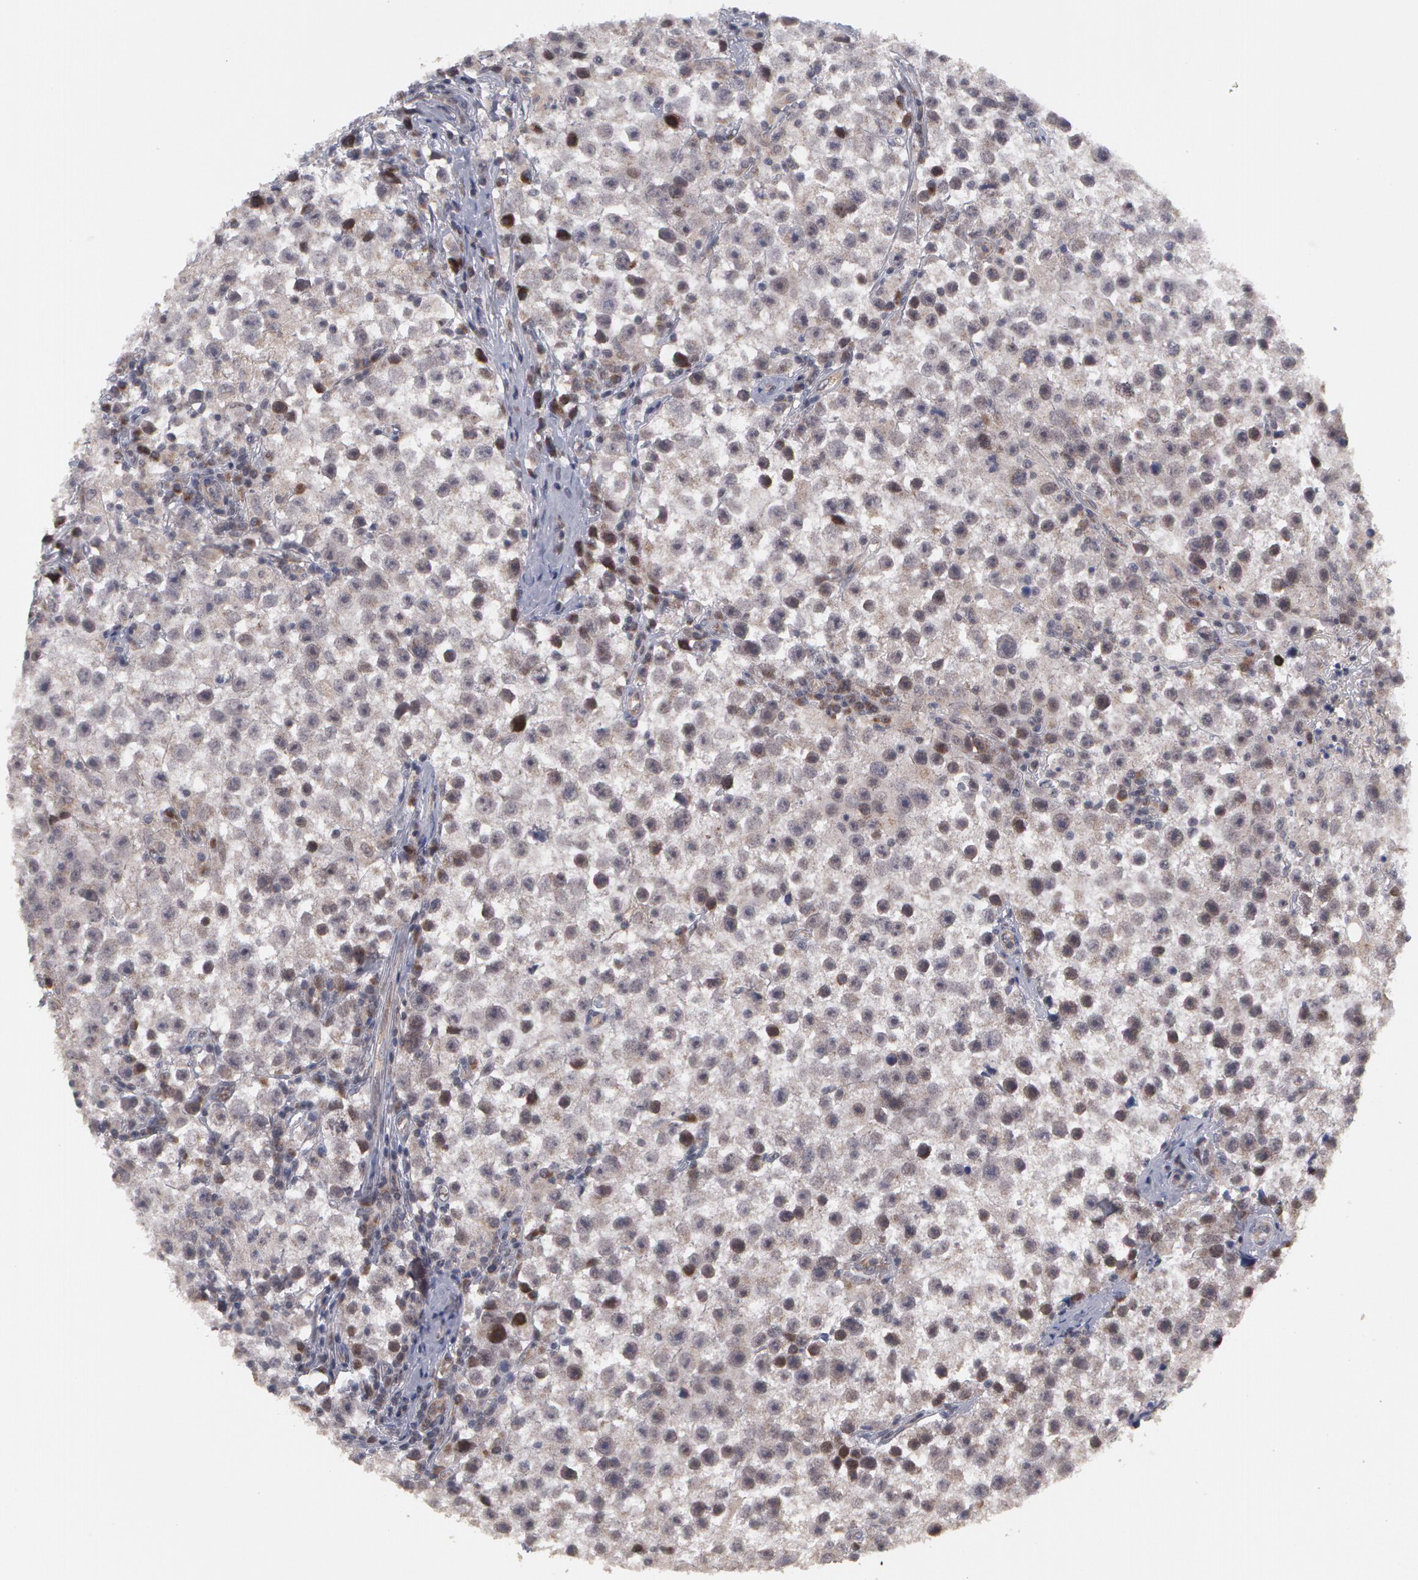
{"staining": {"intensity": "moderate", "quantity": "<25%", "location": "cytoplasmic/membranous"}, "tissue": "testis cancer", "cell_type": "Tumor cells", "image_type": "cancer", "snomed": [{"axis": "morphology", "description": "Seminoma, NOS"}, {"axis": "topography", "description": "Testis"}], "caption": "Seminoma (testis) tissue displays moderate cytoplasmic/membranous expression in approximately <25% of tumor cells The staining is performed using DAB (3,3'-diaminobenzidine) brown chromogen to label protein expression. The nuclei are counter-stained blue using hematoxylin.", "gene": "STX5", "patient": {"sex": "male", "age": 35}}